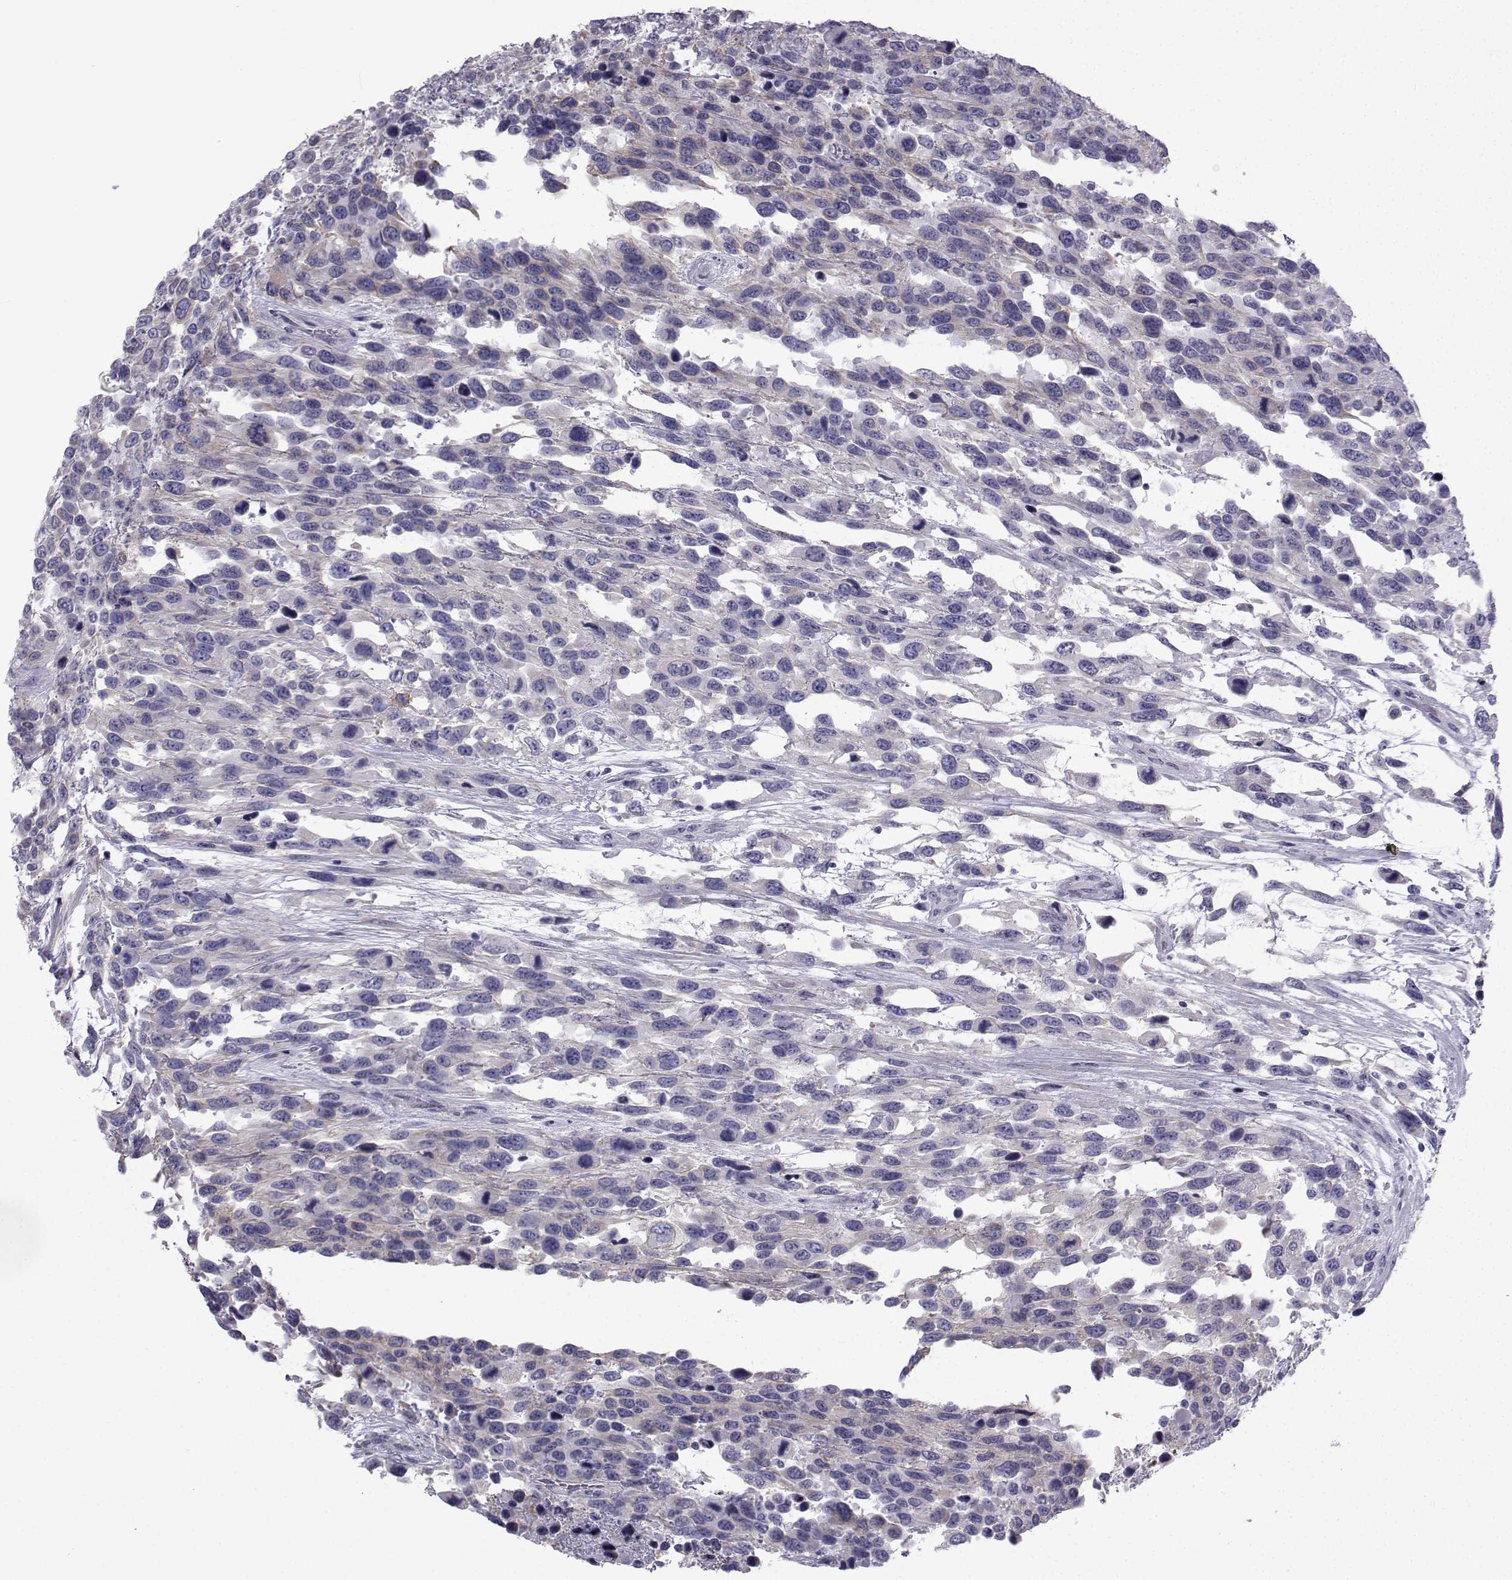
{"staining": {"intensity": "negative", "quantity": "none", "location": "none"}, "tissue": "urothelial cancer", "cell_type": "Tumor cells", "image_type": "cancer", "snomed": [{"axis": "morphology", "description": "Urothelial carcinoma, High grade"}, {"axis": "topography", "description": "Urinary bladder"}], "caption": "There is no significant positivity in tumor cells of urothelial cancer.", "gene": "SPANXD", "patient": {"sex": "female", "age": 70}}